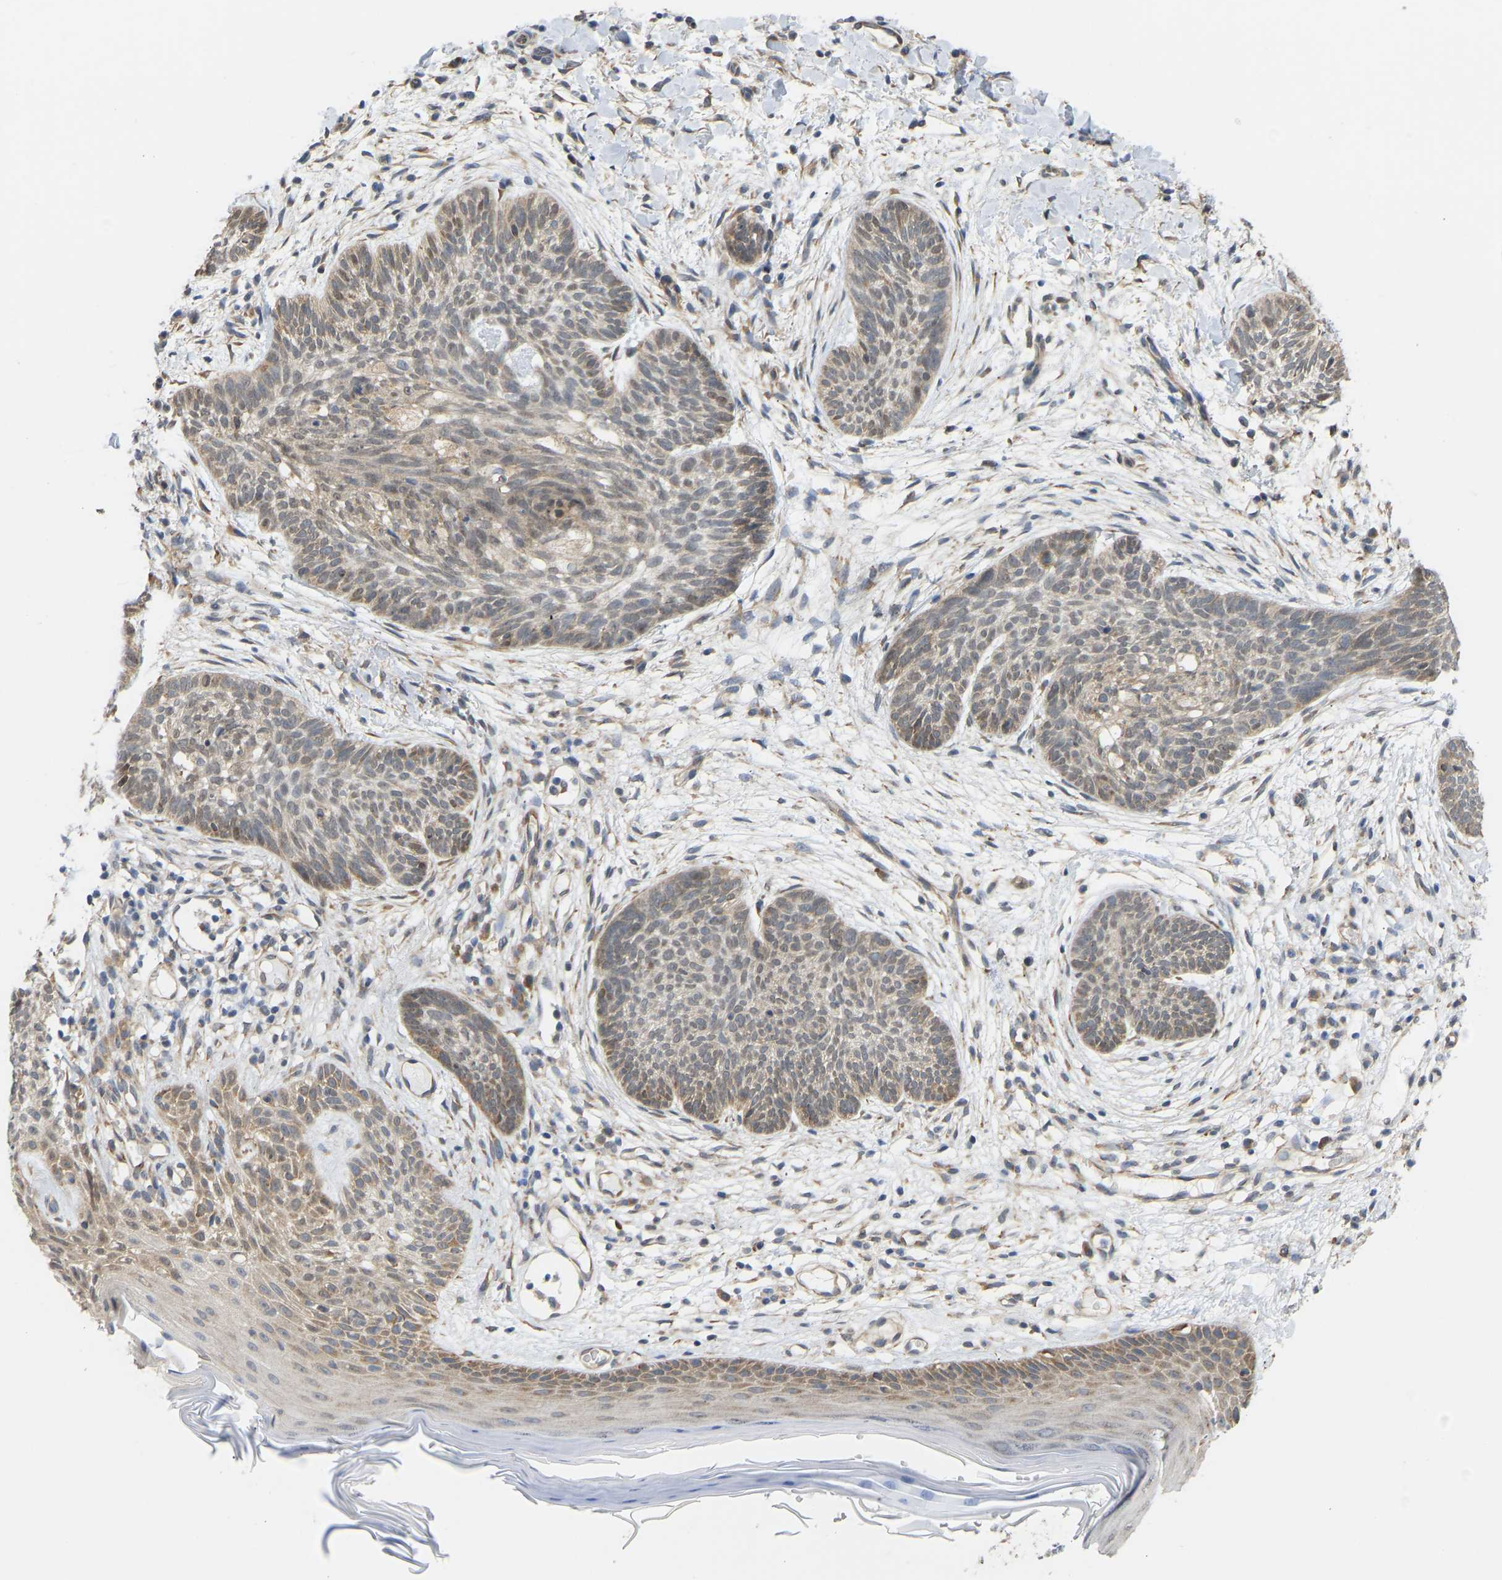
{"staining": {"intensity": "weak", "quantity": ">75%", "location": "cytoplasmic/membranous"}, "tissue": "skin cancer", "cell_type": "Tumor cells", "image_type": "cancer", "snomed": [{"axis": "morphology", "description": "Basal cell carcinoma"}, {"axis": "topography", "description": "Skin"}], "caption": "Approximately >75% of tumor cells in skin cancer display weak cytoplasmic/membranous protein expression as visualized by brown immunohistochemical staining.", "gene": "BEND3", "patient": {"sex": "female", "age": 59}}